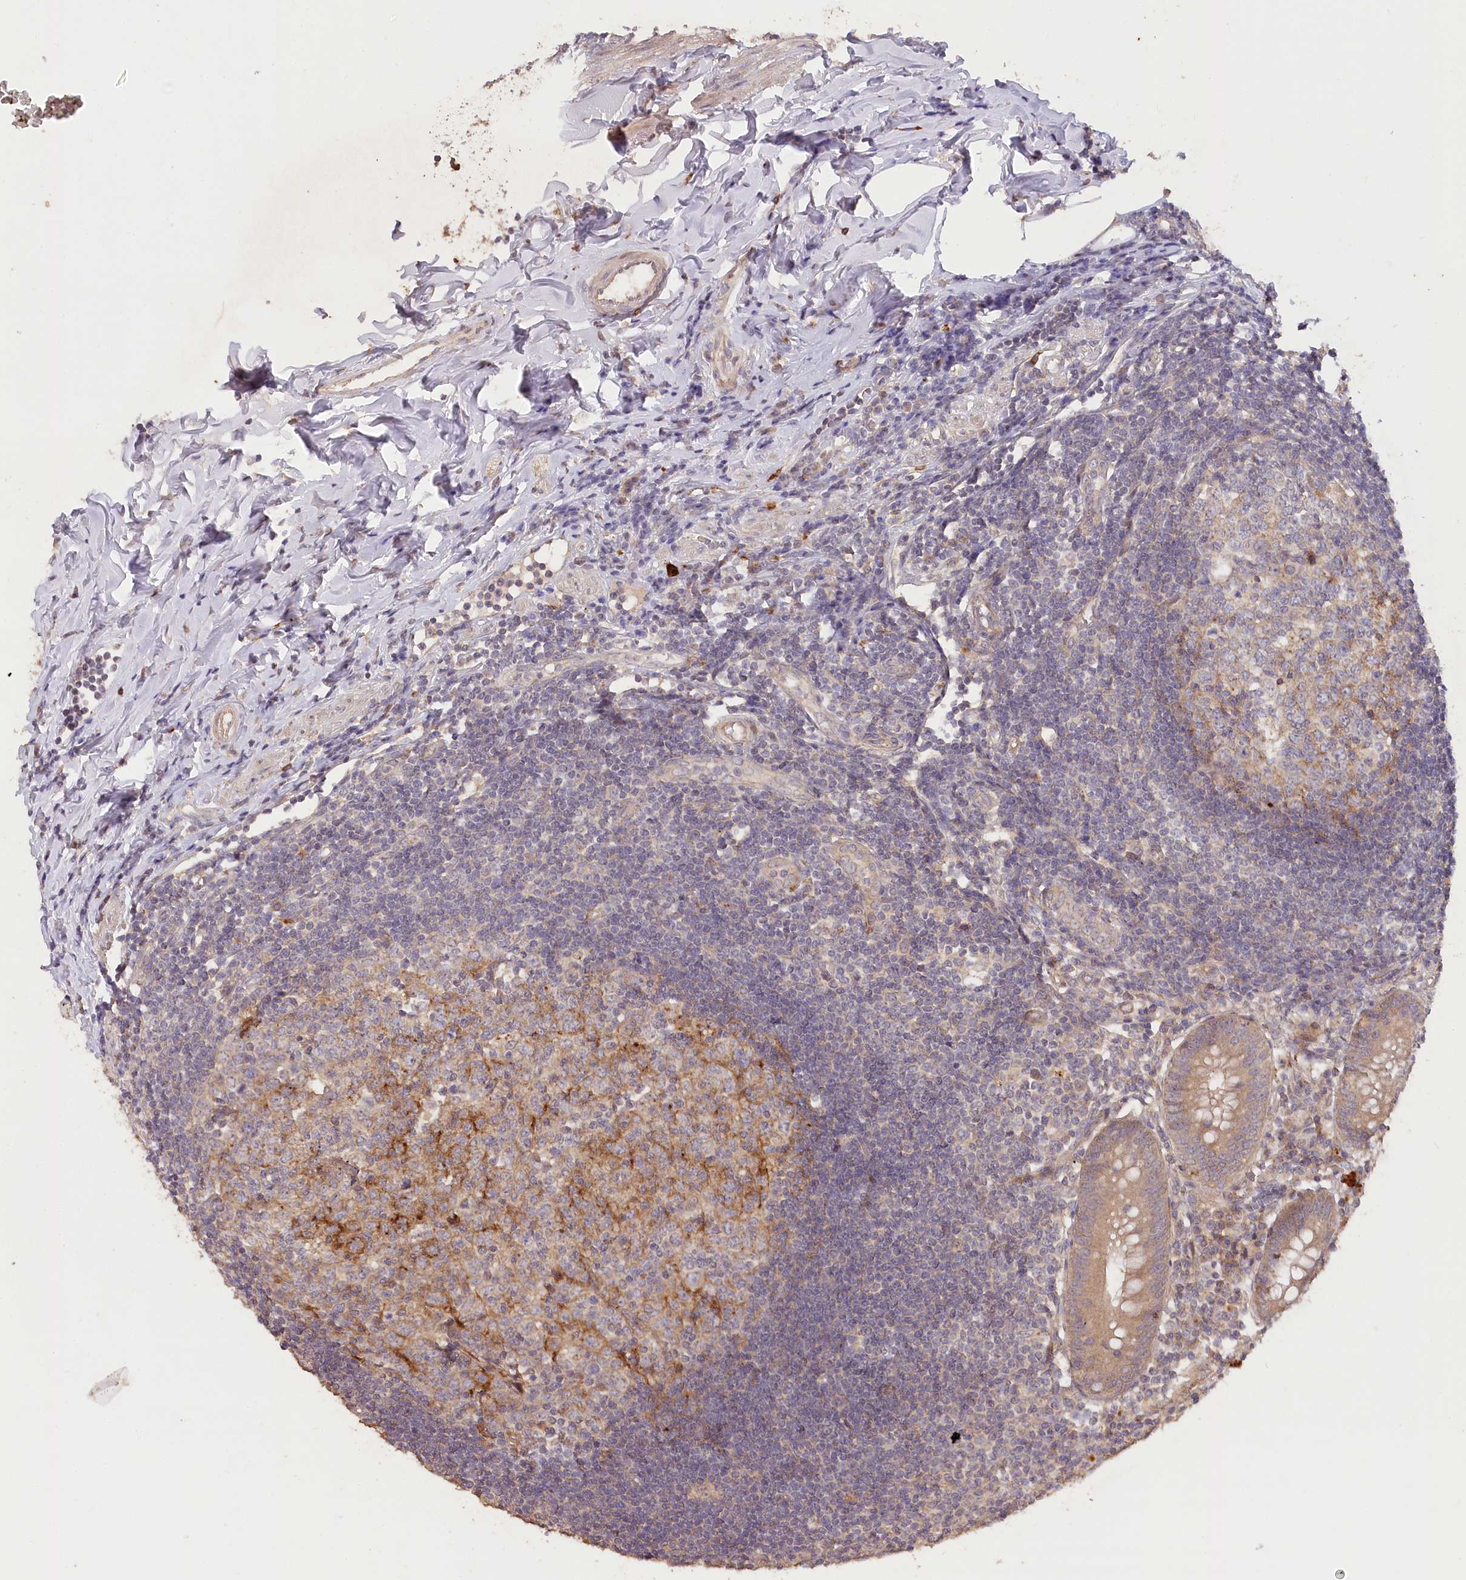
{"staining": {"intensity": "moderate", "quantity": ">75%", "location": "cytoplasmic/membranous"}, "tissue": "appendix", "cell_type": "Glandular cells", "image_type": "normal", "snomed": [{"axis": "morphology", "description": "Normal tissue, NOS"}, {"axis": "topography", "description": "Appendix"}], "caption": "Immunohistochemical staining of benign appendix reveals >75% levels of moderate cytoplasmic/membranous protein staining in approximately >75% of glandular cells. (Stains: DAB in brown, nuclei in blue, Microscopy: brightfield microscopy at high magnification).", "gene": "IRAK1BP1", "patient": {"sex": "female", "age": 54}}